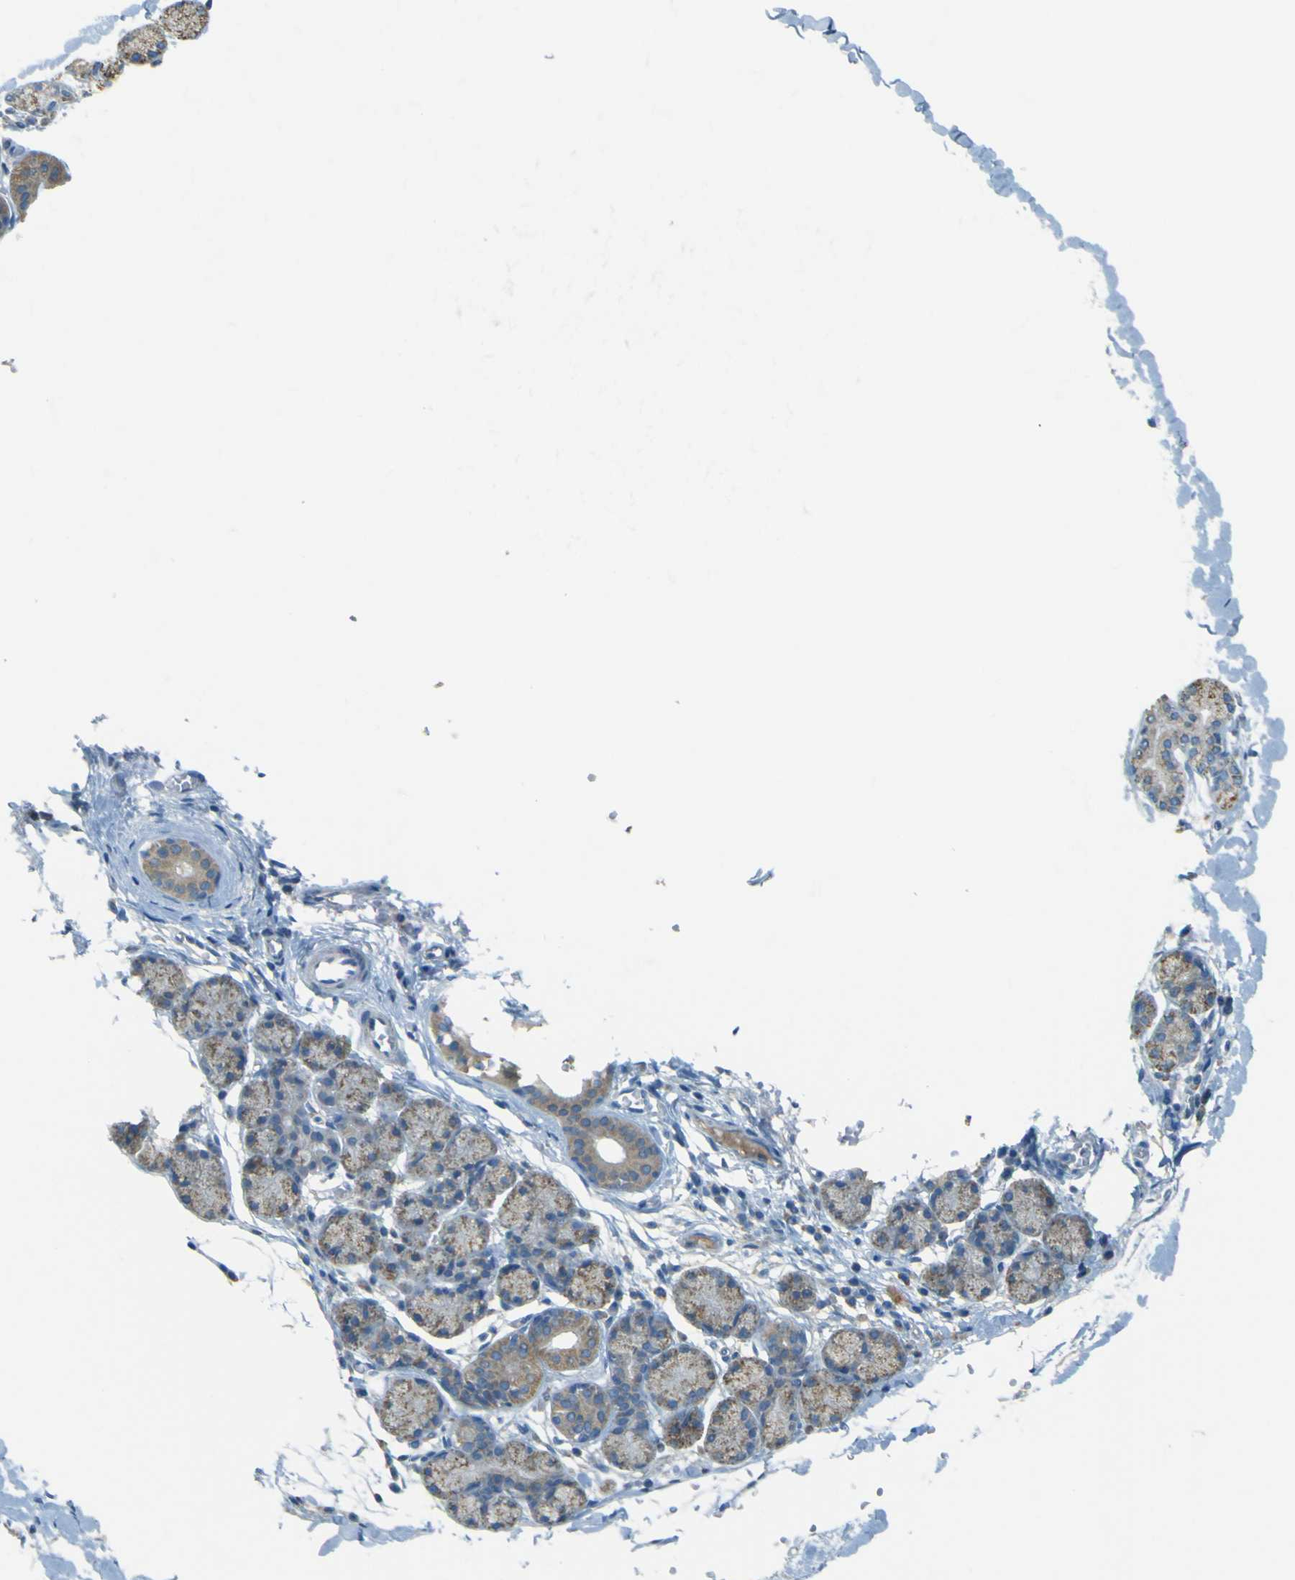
{"staining": {"intensity": "moderate", "quantity": ">75%", "location": "cytoplasmic/membranous"}, "tissue": "salivary gland", "cell_type": "Glandular cells", "image_type": "normal", "snomed": [{"axis": "morphology", "description": "Normal tissue, NOS"}, {"axis": "topography", "description": "Salivary gland"}], "caption": "Unremarkable salivary gland was stained to show a protein in brown. There is medium levels of moderate cytoplasmic/membranous positivity in approximately >75% of glandular cells.", "gene": "FKTN", "patient": {"sex": "female", "age": 24}}